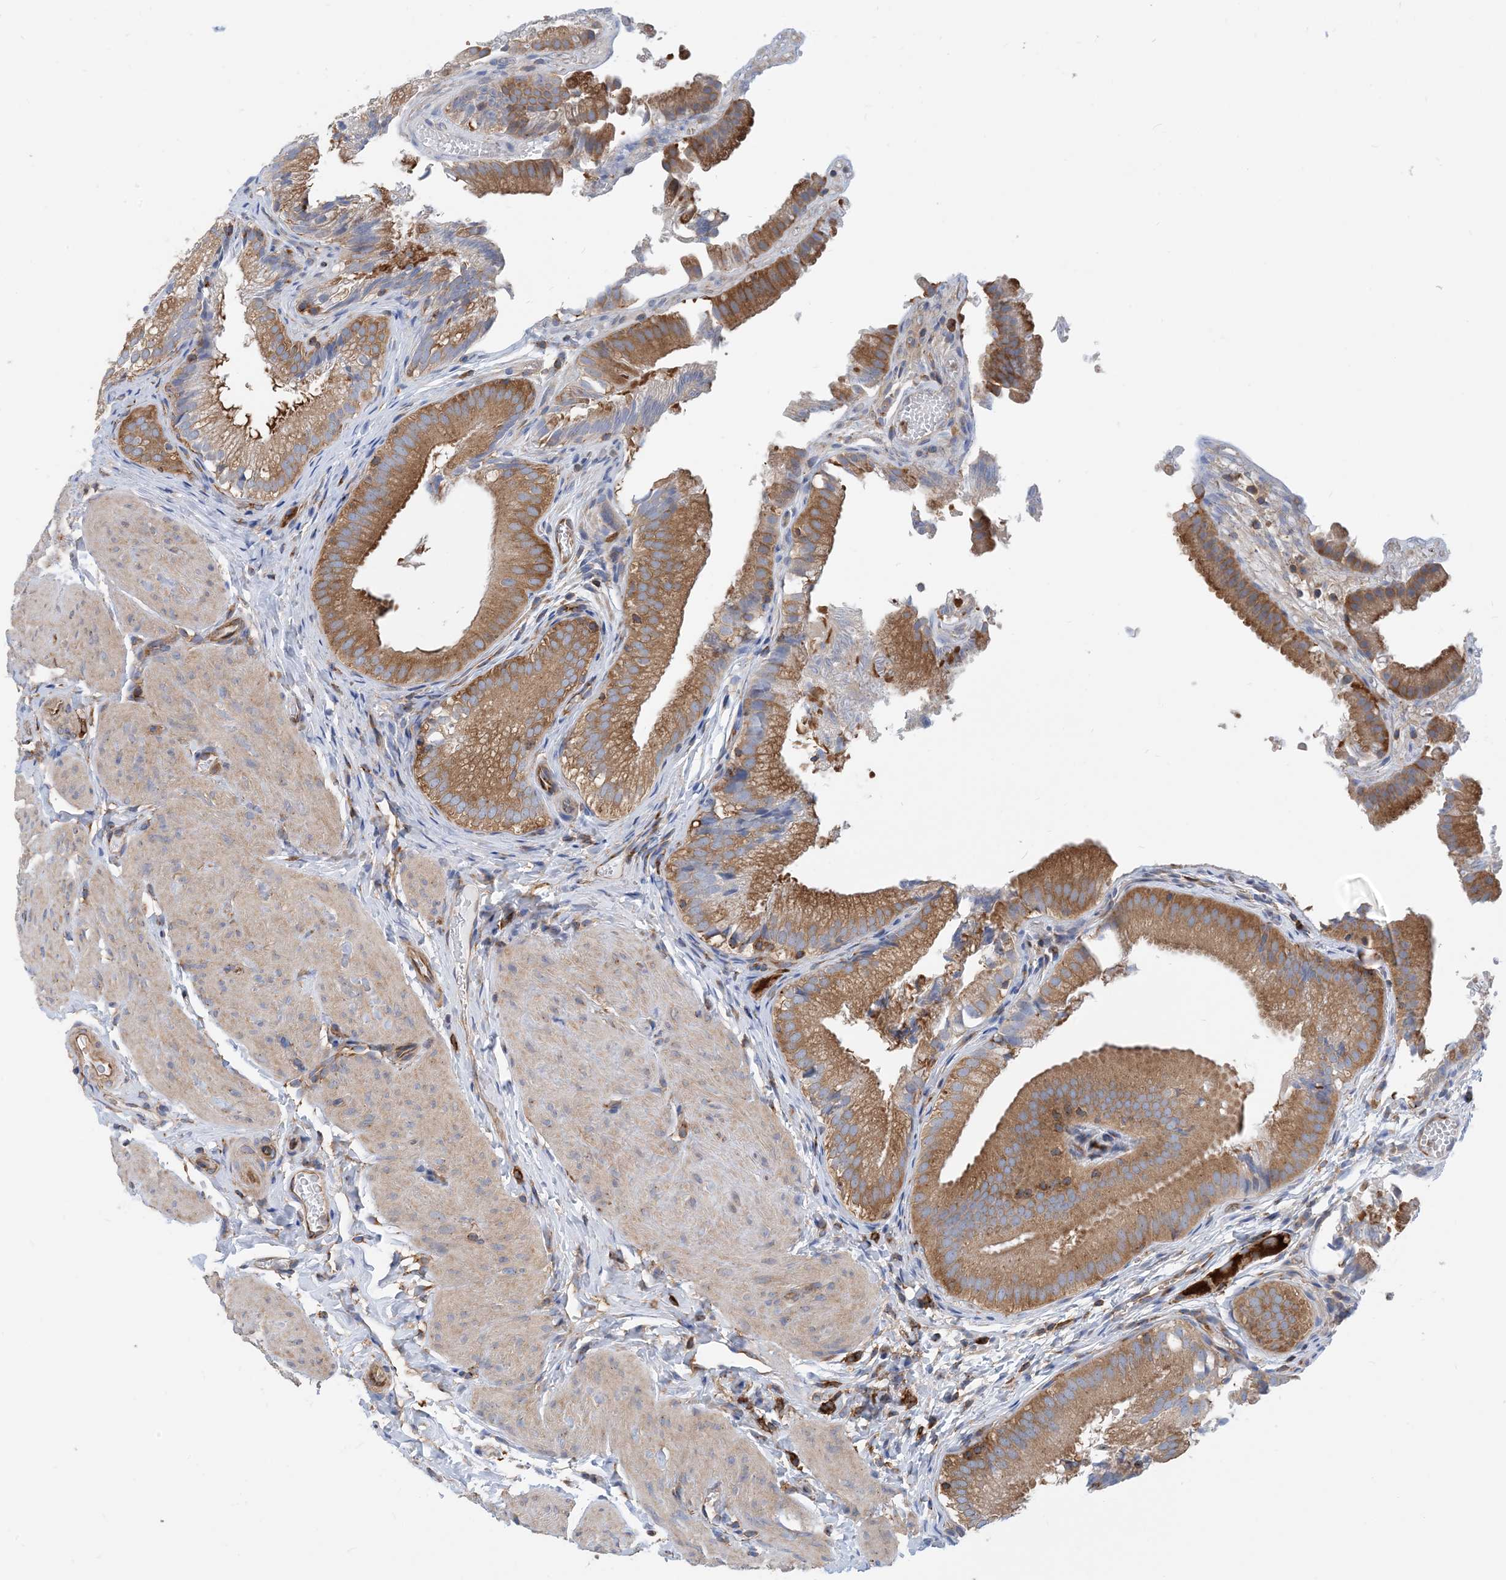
{"staining": {"intensity": "moderate", "quantity": ">75%", "location": "cytoplasmic/membranous"}, "tissue": "gallbladder", "cell_type": "Glandular cells", "image_type": "normal", "snomed": [{"axis": "morphology", "description": "Normal tissue, NOS"}, {"axis": "topography", "description": "Gallbladder"}], "caption": "Unremarkable gallbladder exhibits moderate cytoplasmic/membranous expression in approximately >75% of glandular cells, visualized by immunohistochemistry.", "gene": "DYNC1LI1", "patient": {"sex": "female", "age": 30}}